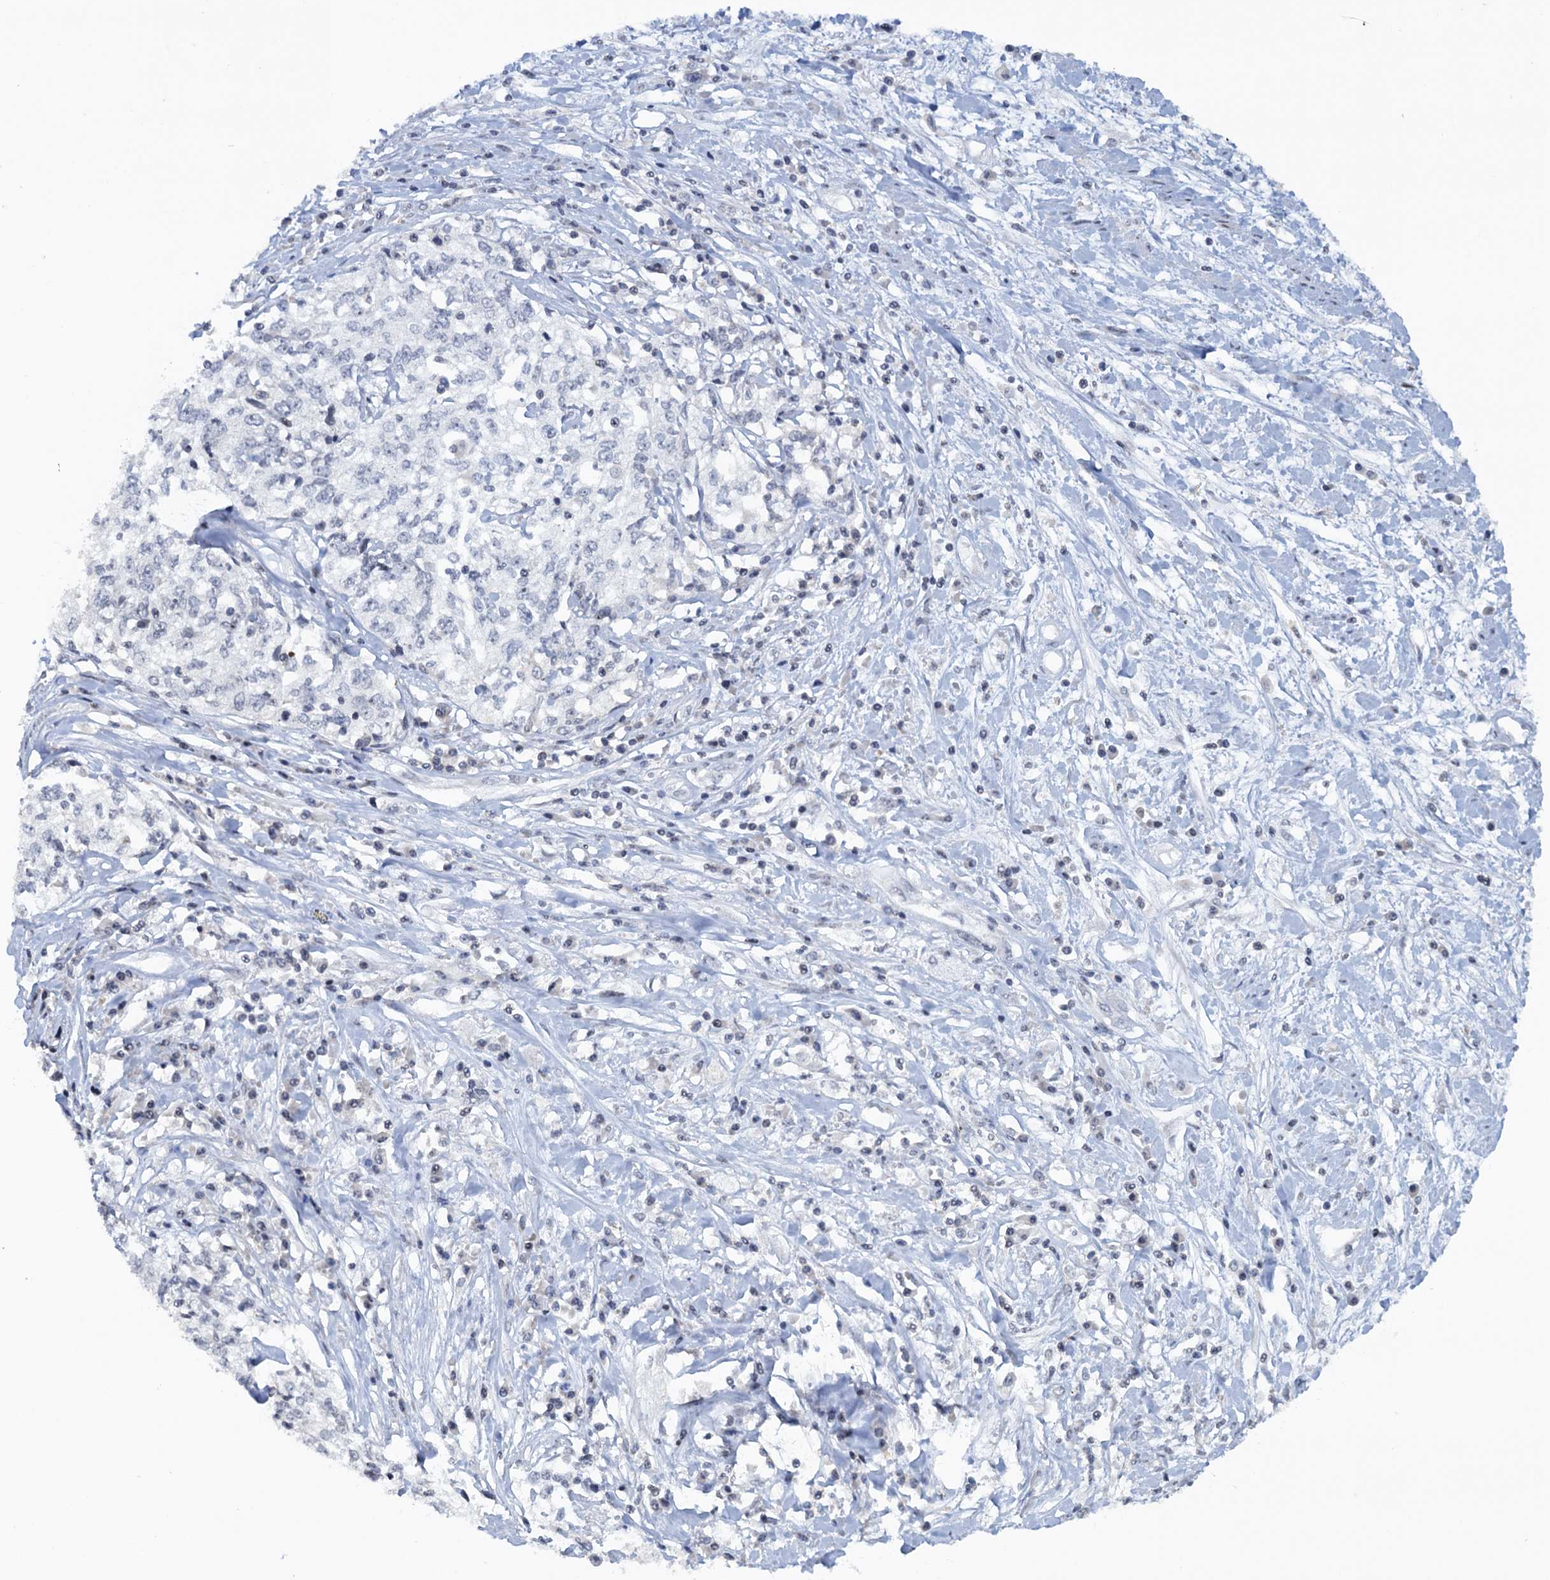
{"staining": {"intensity": "negative", "quantity": "none", "location": "none"}, "tissue": "cervical cancer", "cell_type": "Tumor cells", "image_type": "cancer", "snomed": [{"axis": "morphology", "description": "Squamous cell carcinoma, NOS"}, {"axis": "topography", "description": "Cervix"}], "caption": "This is an IHC histopathology image of human cervical cancer (squamous cell carcinoma). There is no positivity in tumor cells.", "gene": "FYB1", "patient": {"sex": "female", "age": 57}}